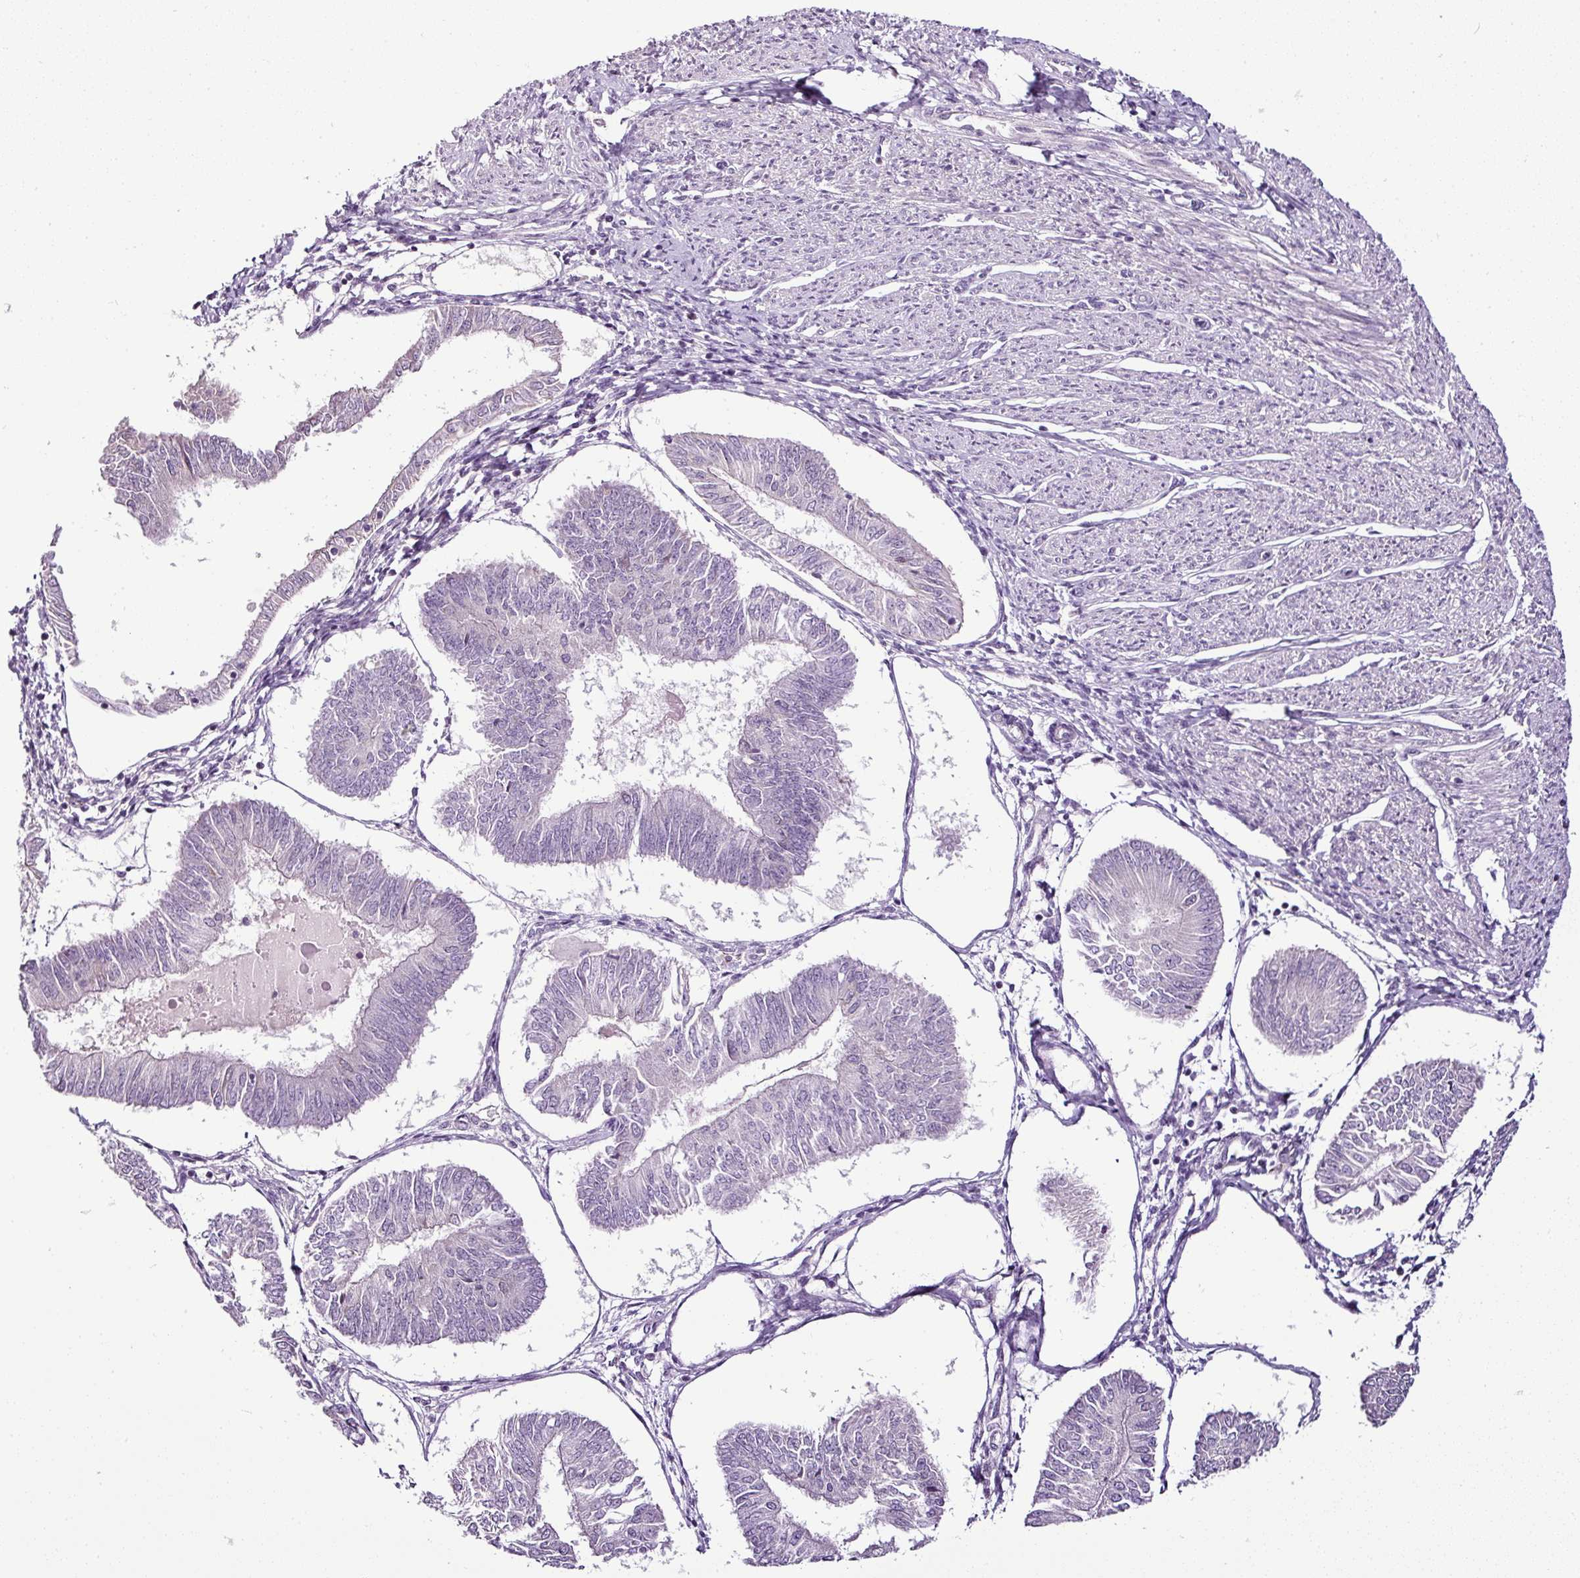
{"staining": {"intensity": "negative", "quantity": "none", "location": "none"}, "tissue": "endometrial cancer", "cell_type": "Tumor cells", "image_type": "cancer", "snomed": [{"axis": "morphology", "description": "Adenocarcinoma, NOS"}, {"axis": "topography", "description": "Endometrium"}], "caption": "A high-resolution image shows immunohistochemistry (IHC) staining of adenocarcinoma (endometrial), which exhibits no significant expression in tumor cells.", "gene": "TEX30", "patient": {"sex": "female", "age": 58}}